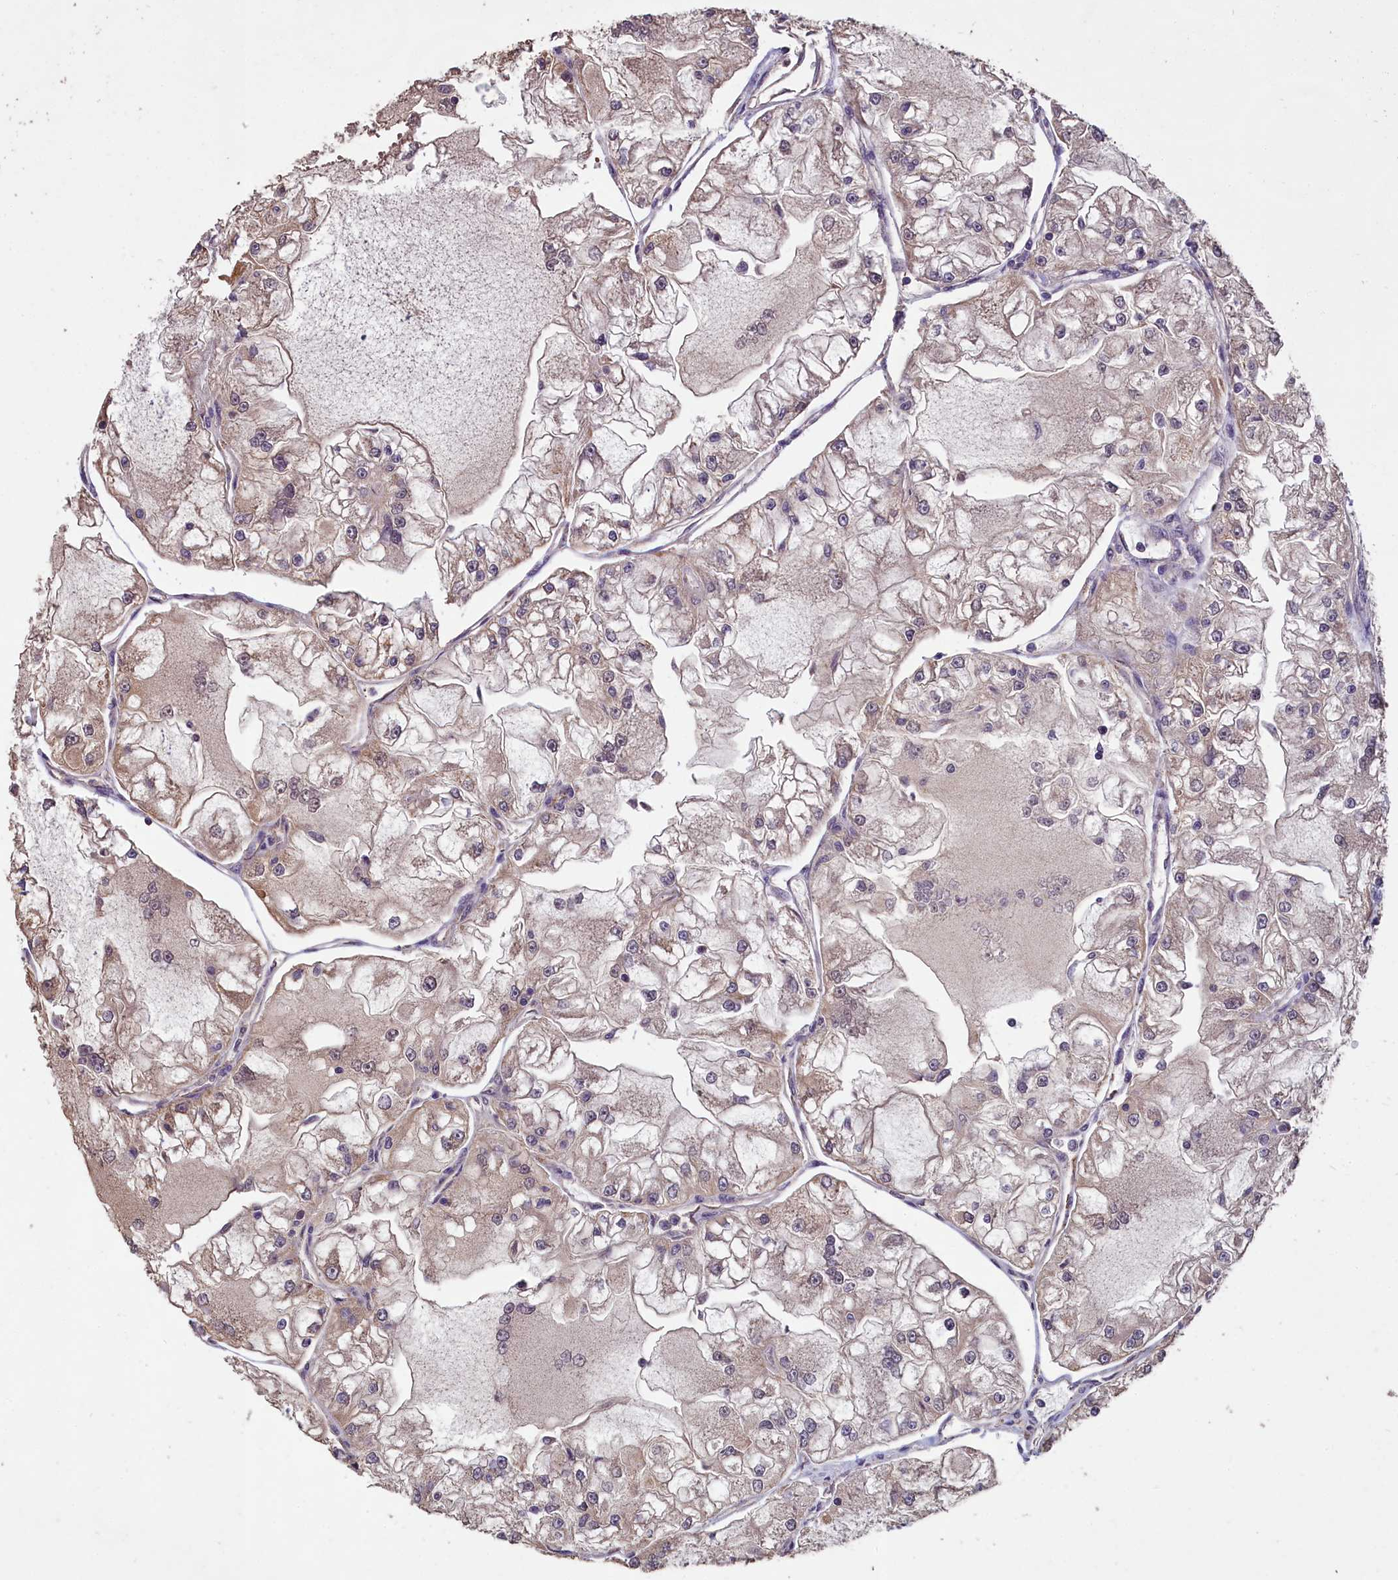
{"staining": {"intensity": "weak", "quantity": "<25%", "location": "cytoplasmic/membranous"}, "tissue": "renal cancer", "cell_type": "Tumor cells", "image_type": "cancer", "snomed": [{"axis": "morphology", "description": "Adenocarcinoma, NOS"}, {"axis": "topography", "description": "Kidney"}], "caption": "This is an immunohistochemistry (IHC) histopathology image of human renal cancer (adenocarcinoma). There is no positivity in tumor cells.", "gene": "CHD9", "patient": {"sex": "female", "age": 72}}